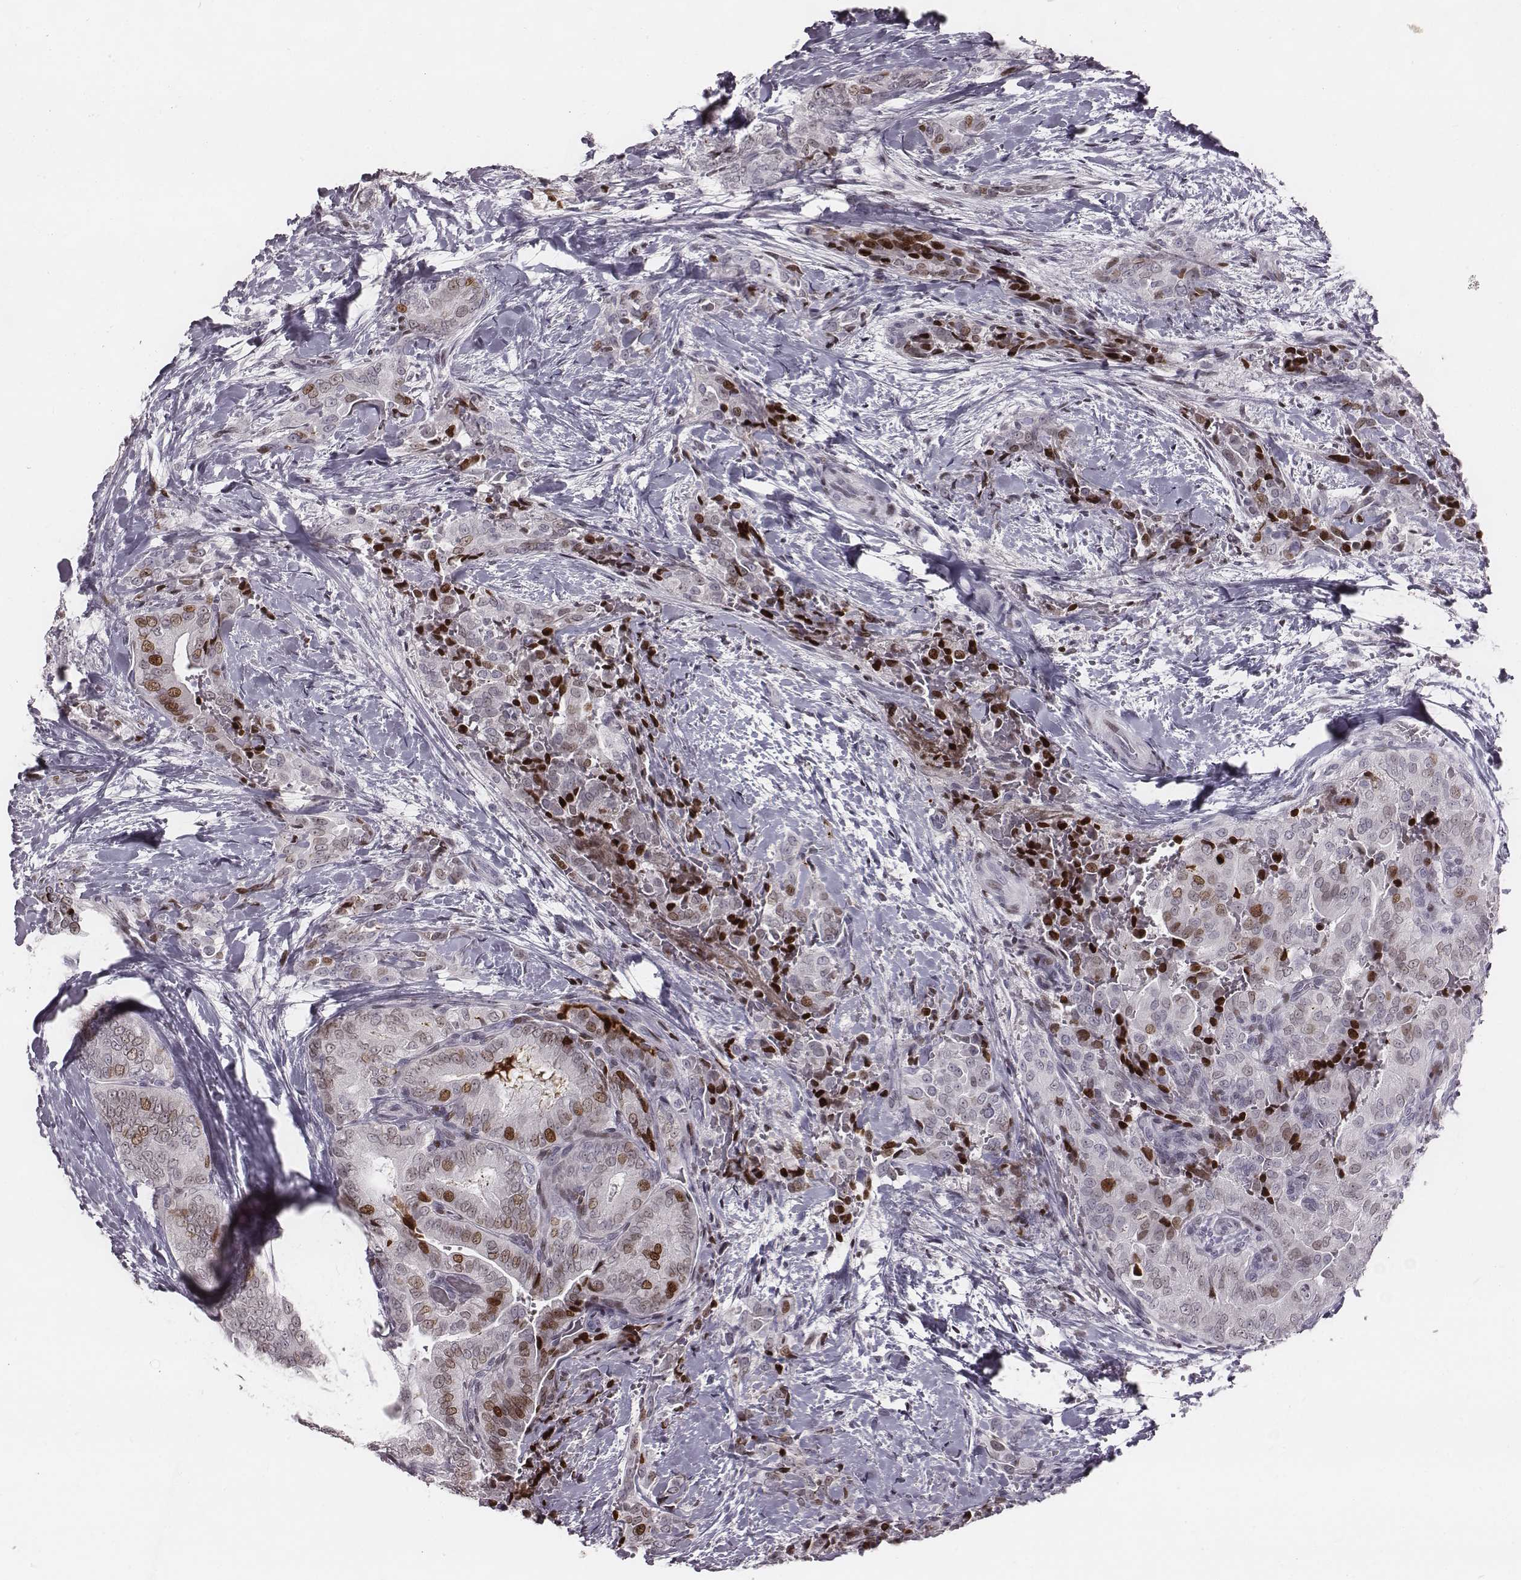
{"staining": {"intensity": "moderate", "quantity": "<25%", "location": "nuclear"}, "tissue": "thyroid cancer", "cell_type": "Tumor cells", "image_type": "cancer", "snomed": [{"axis": "morphology", "description": "Papillary adenocarcinoma, NOS"}, {"axis": "topography", "description": "Thyroid gland"}], "caption": "Thyroid cancer (papillary adenocarcinoma) stained for a protein (brown) demonstrates moderate nuclear positive expression in approximately <25% of tumor cells.", "gene": "NDC1", "patient": {"sex": "male", "age": 61}}